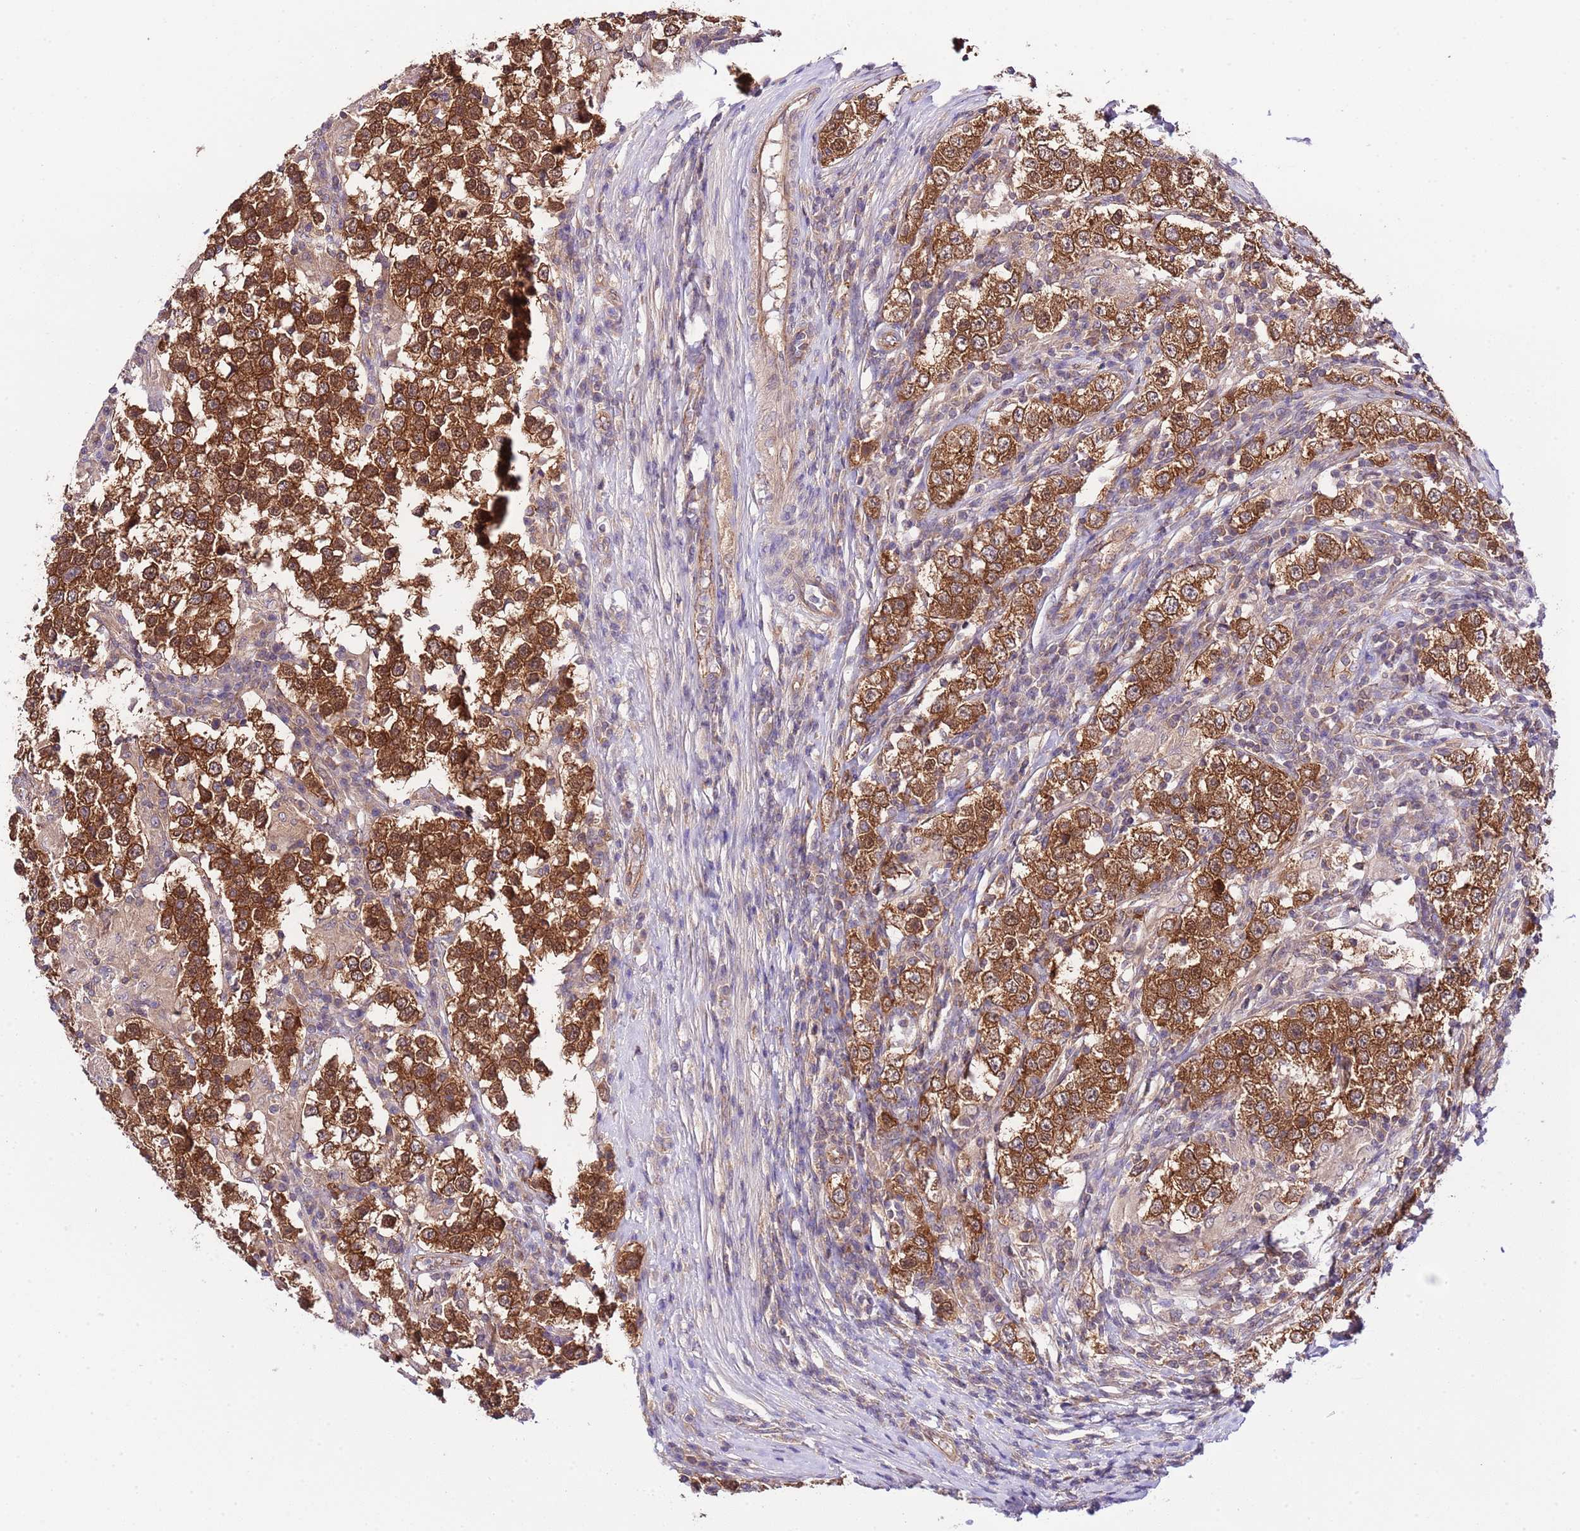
{"staining": {"intensity": "strong", "quantity": ">75%", "location": "cytoplasmic/membranous"}, "tissue": "testis cancer", "cell_type": "Tumor cells", "image_type": "cancer", "snomed": [{"axis": "morphology", "description": "Seminoma, NOS"}, {"axis": "morphology", "description": "Carcinoma, Embryonal, NOS"}, {"axis": "topography", "description": "Testis"}], "caption": "IHC staining of testis cancer, which exhibits high levels of strong cytoplasmic/membranous staining in approximately >75% of tumor cells indicating strong cytoplasmic/membranous protein expression. The staining was performed using DAB (3,3'-diaminobenzidine) (brown) for protein detection and nuclei were counterstained in hematoxylin (blue).", "gene": "DONSON", "patient": {"sex": "male", "age": 41}}